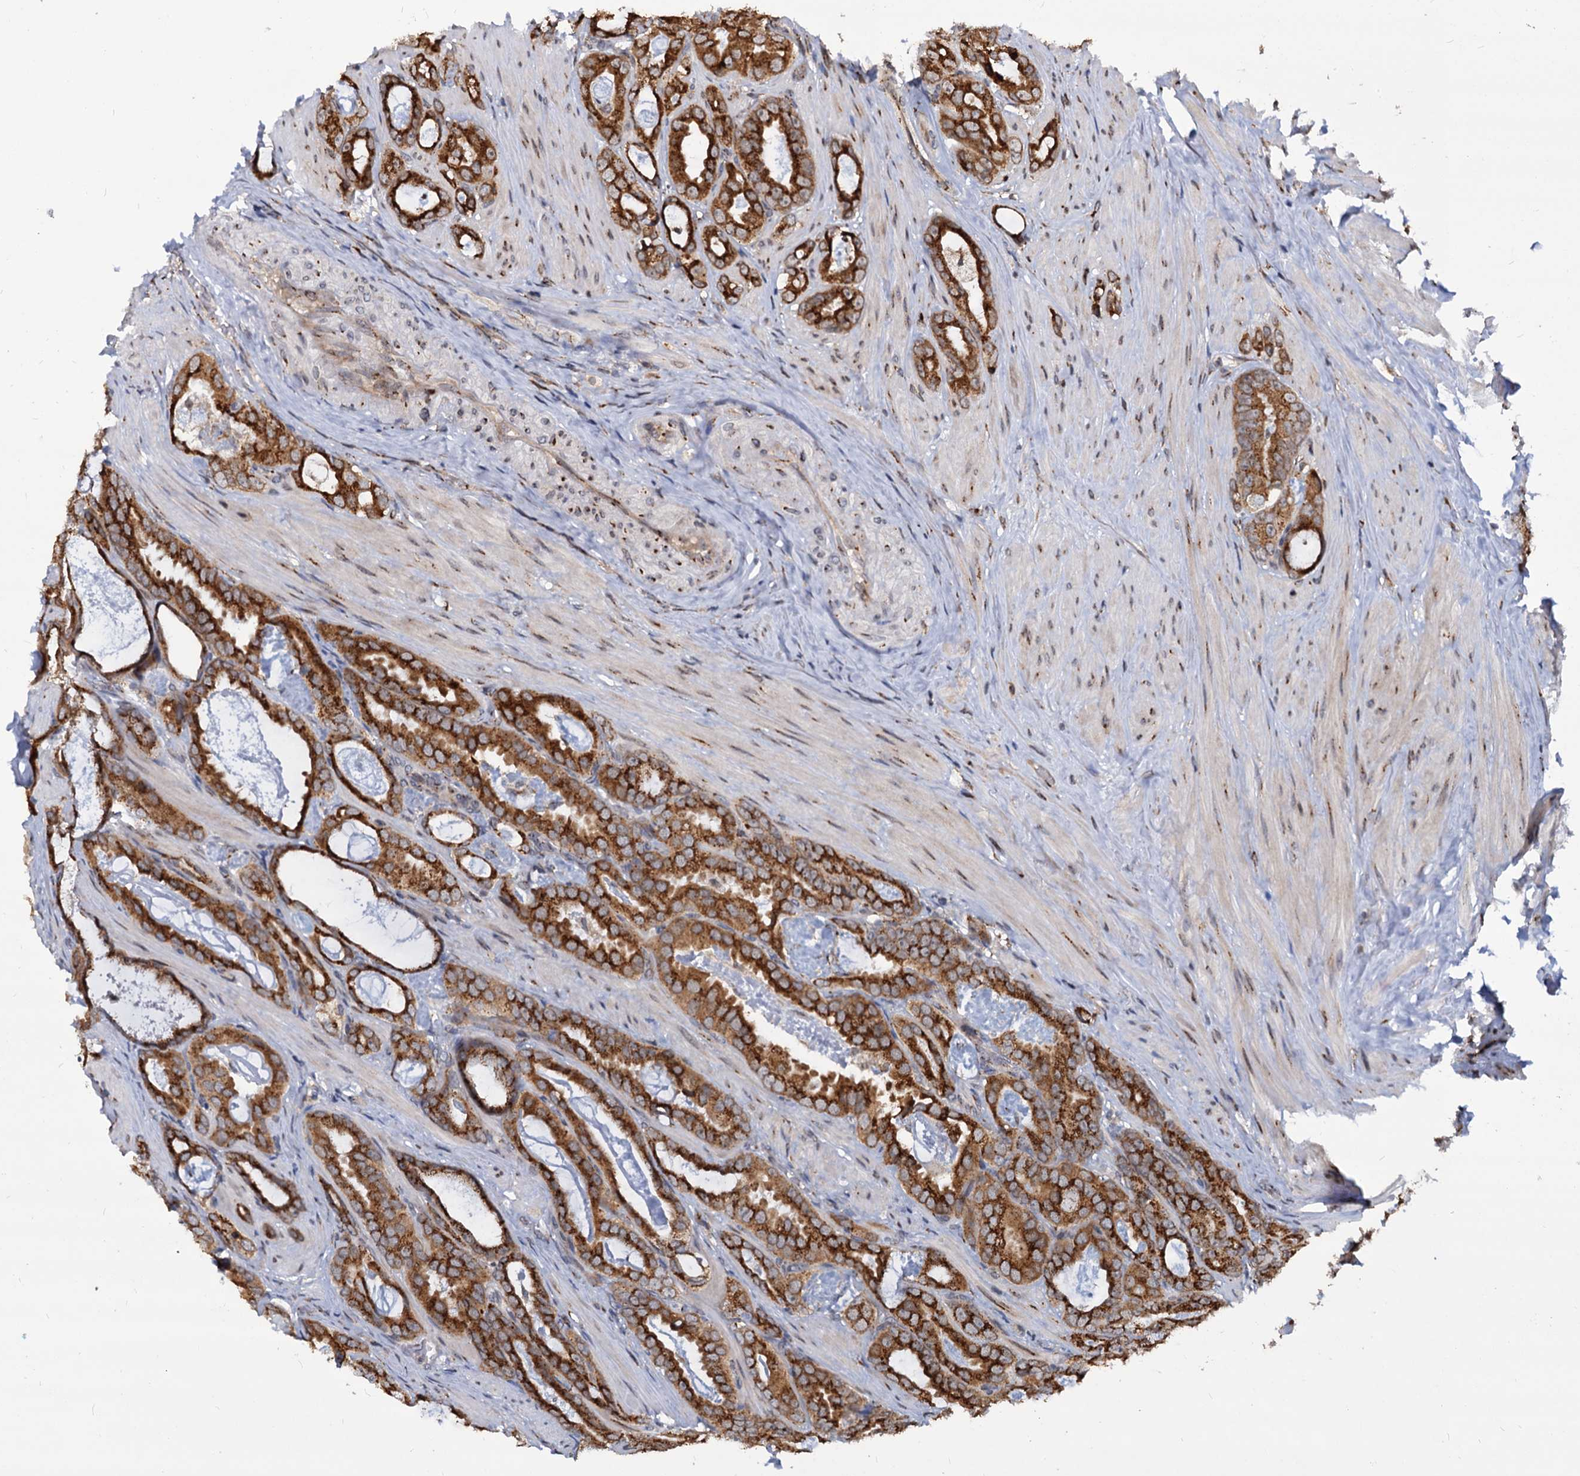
{"staining": {"intensity": "strong", "quantity": ">75%", "location": "cytoplasmic/membranous"}, "tissue": "prostate cancer", "cell_type": "Tumor cells", "image_type": "cancer", "snomed": [{"axis": "morphology", "description": "Adenocarcinoma, Low grade"}, {"axis": "topography", "description": "Prostate"}], "caption": "Prostate cancer stained with a protein marker demonstrates strong staining in tumor cells.", "gene": "SAAL1", "patient": {"sex": "male", "age": 71}}